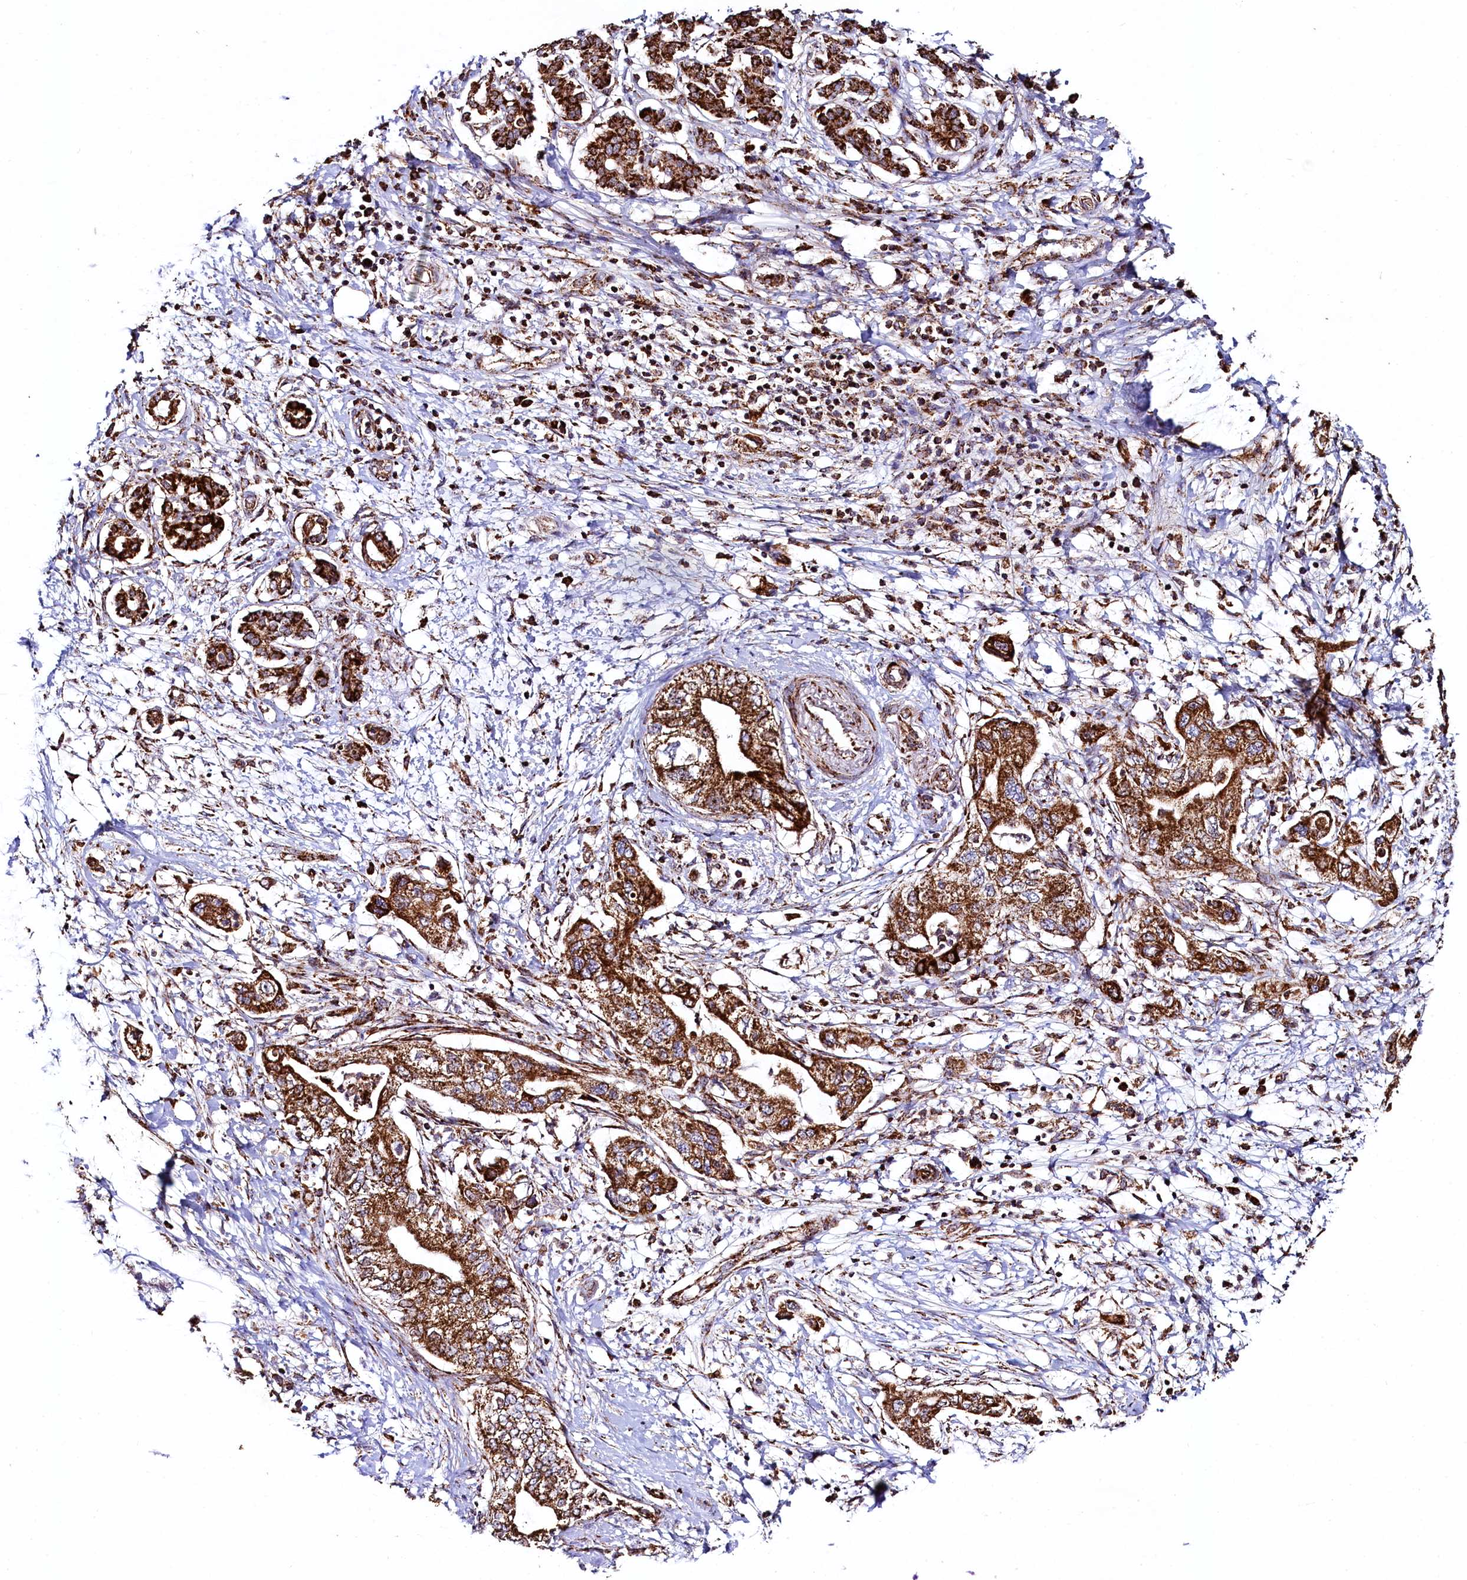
{"staining": {"intensity": "strong", "quantity": ">75%", "location": "cytoplasmic/membranous"}, "tissue": "pancreatic cancer", "cell_type": "Tumor cells", "image_type": "cancer", "snomed": [{"axis": "morphology", "description": "Adenocarcinoma, NOS"}, {"axis": "topography", "description": "Pancreas"}], "caption": "Human pancreatic cancer stained with a protein marker displays strong staining in tumor cells.", "gene": "CLYBL", "patient": {"sex": "female", "age": 73}}